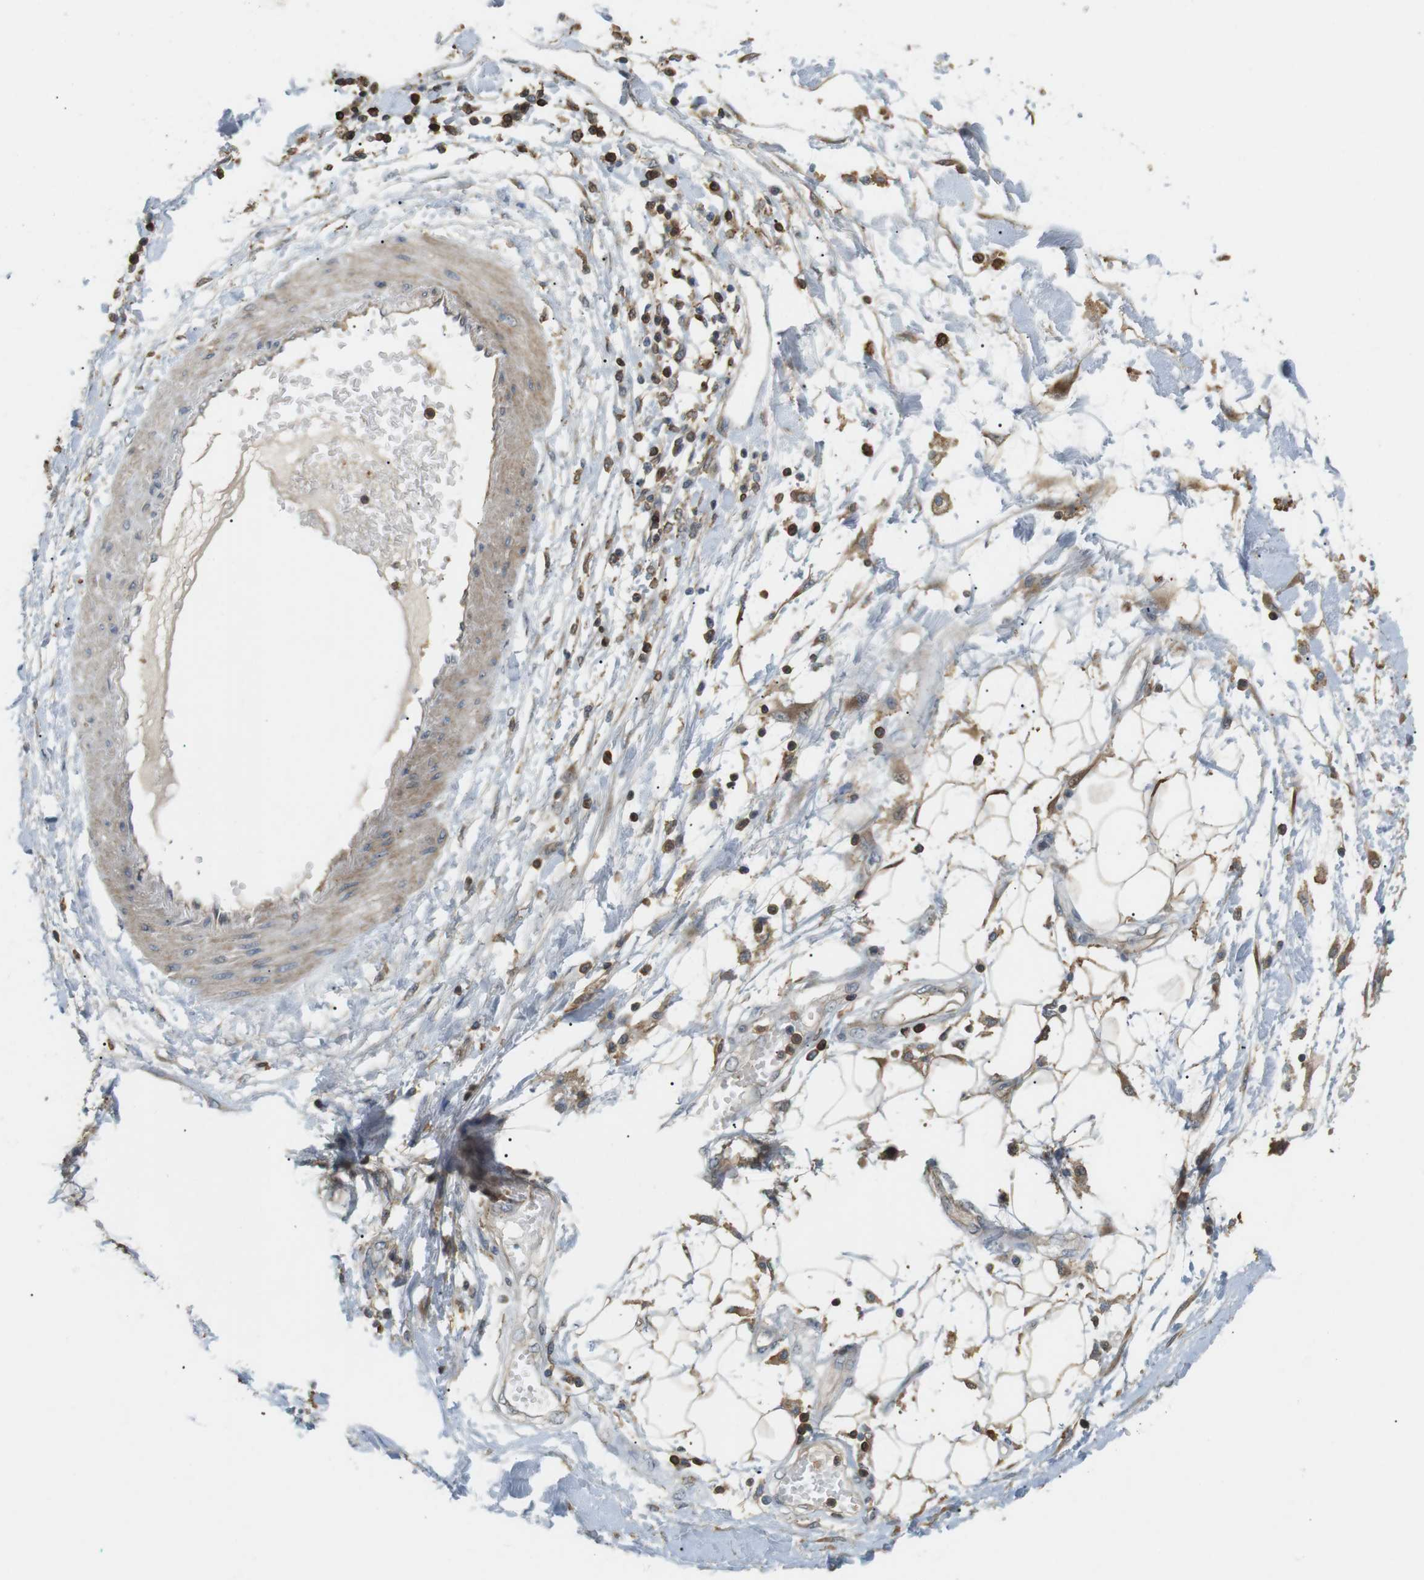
{"staining": {"intensity": "moderate", "quantity": ">75%", "location": "cytoplasmic/membranous,nuclear"}, "tissue": "adipose tissue", "cell_type": "Adipocytes", "image_type": "normal", "snomed": [{"axis": "morphology", "description": "Normal tissue, NOS"}, {"axis": "morphology", "description": "Squamous cell carcinoma, NOS"}, {"axis": "topography", "description": "Skin"}, {"axis": "topography", "description": "Peripheral nerve tissue"}], "caption": "Normal adipose tissue was stained to show a protein in brown. There is medium levels of moderate cytoplasmic/membranous,nuclear staining in about >75% of adipocytes.", "gene": "P2RY1", "patient": {"sex": "male", "age": 83}}